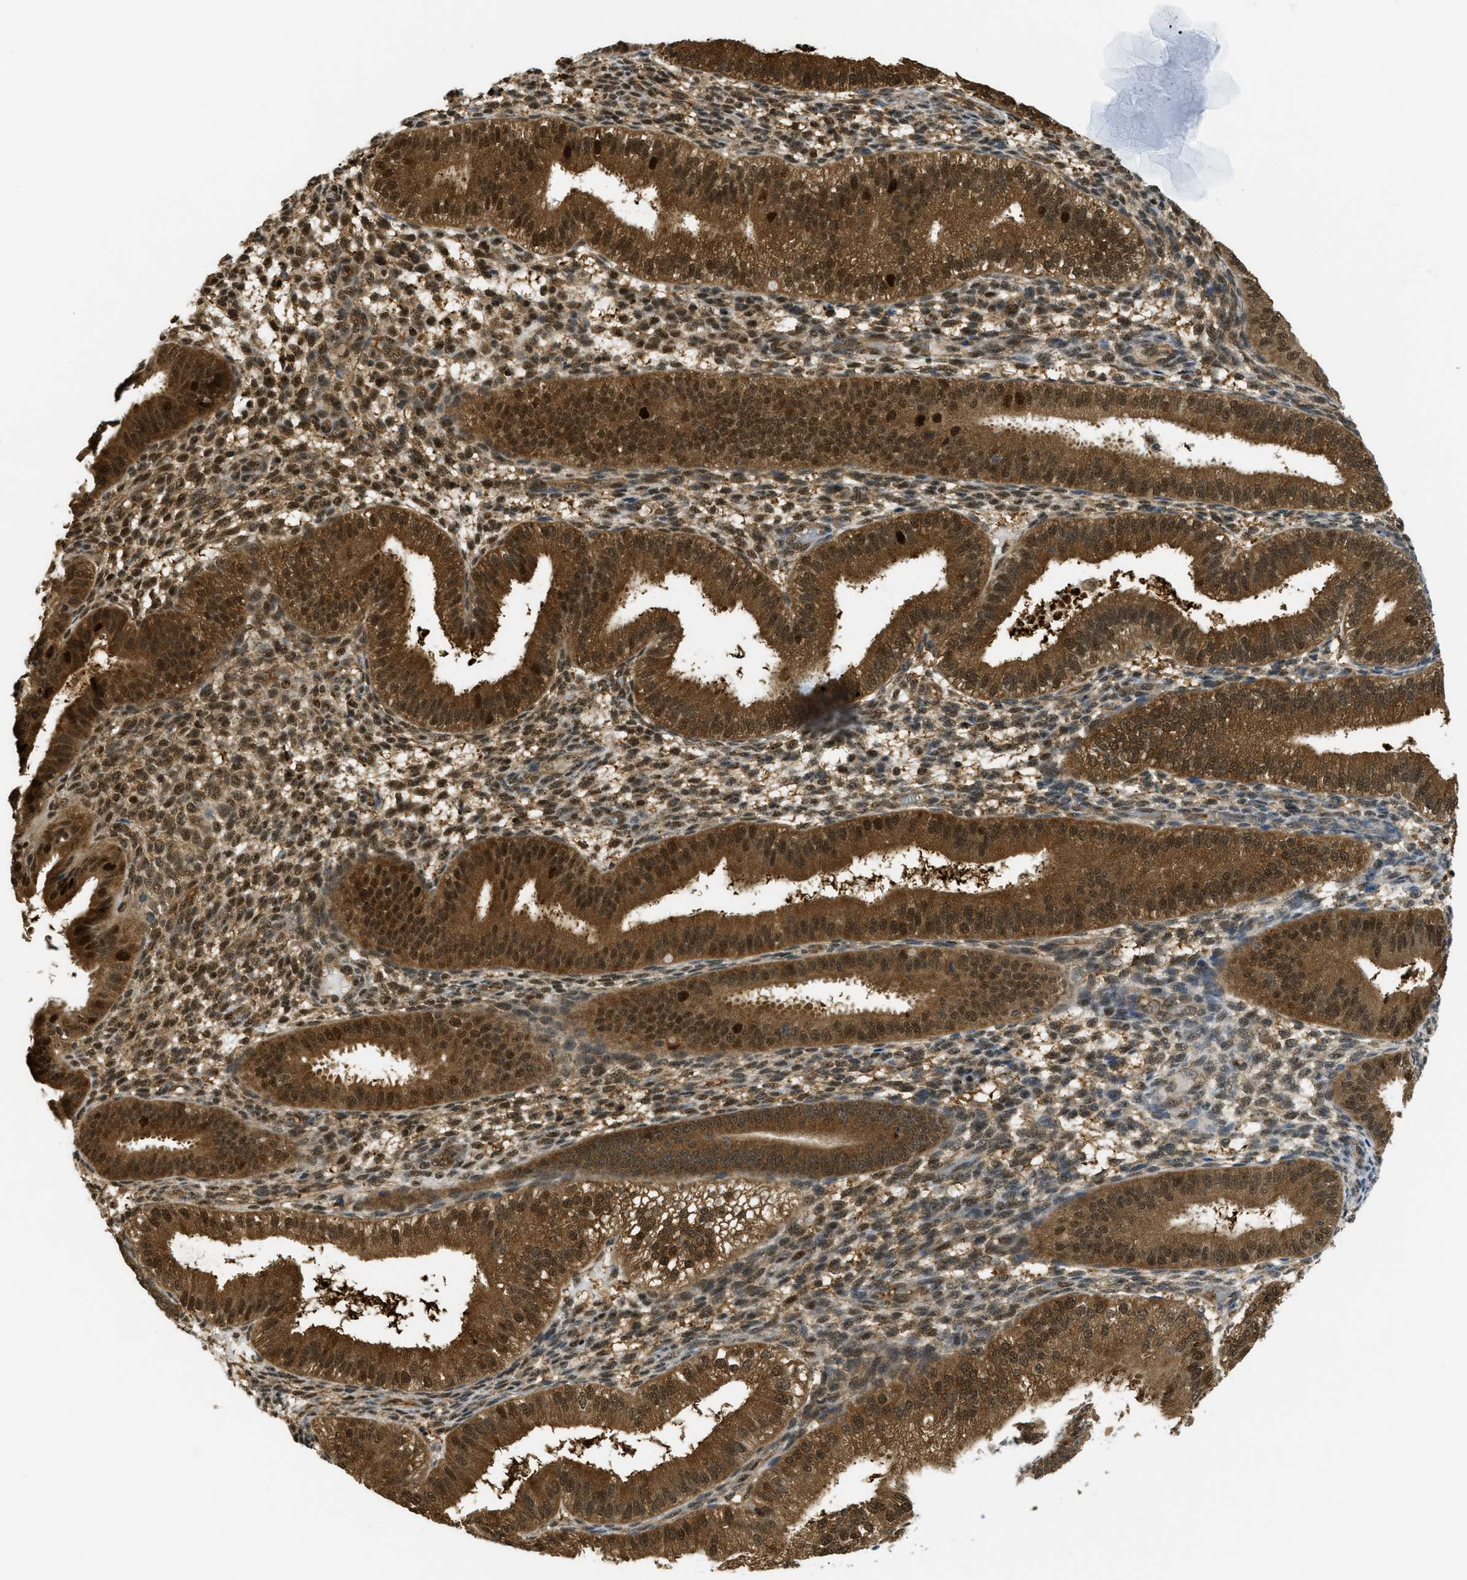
{"staining": {"intensity": "moderate", "quantity": "25%-75%", "location": "cytoplasmic/membranous,nuclear"}, "tissue": "endometrium", "cell_type": "Cells in endometrial stroma", "image_type": "normal", "snomed": [{"axis": "morphology", "description": "Normal tissue, NOS"}, {"axis": "topography", "description": "Endometrium"}], "caption": "Protein staining of unremarkable endometrium demonstrates moderate cytoplasmic/membranous,nuclear positivity in approximately 25%-75% of cells in endometrial stroma.", "gene": "PSMC5", "patient": {"sex": "female", "age": 39}}